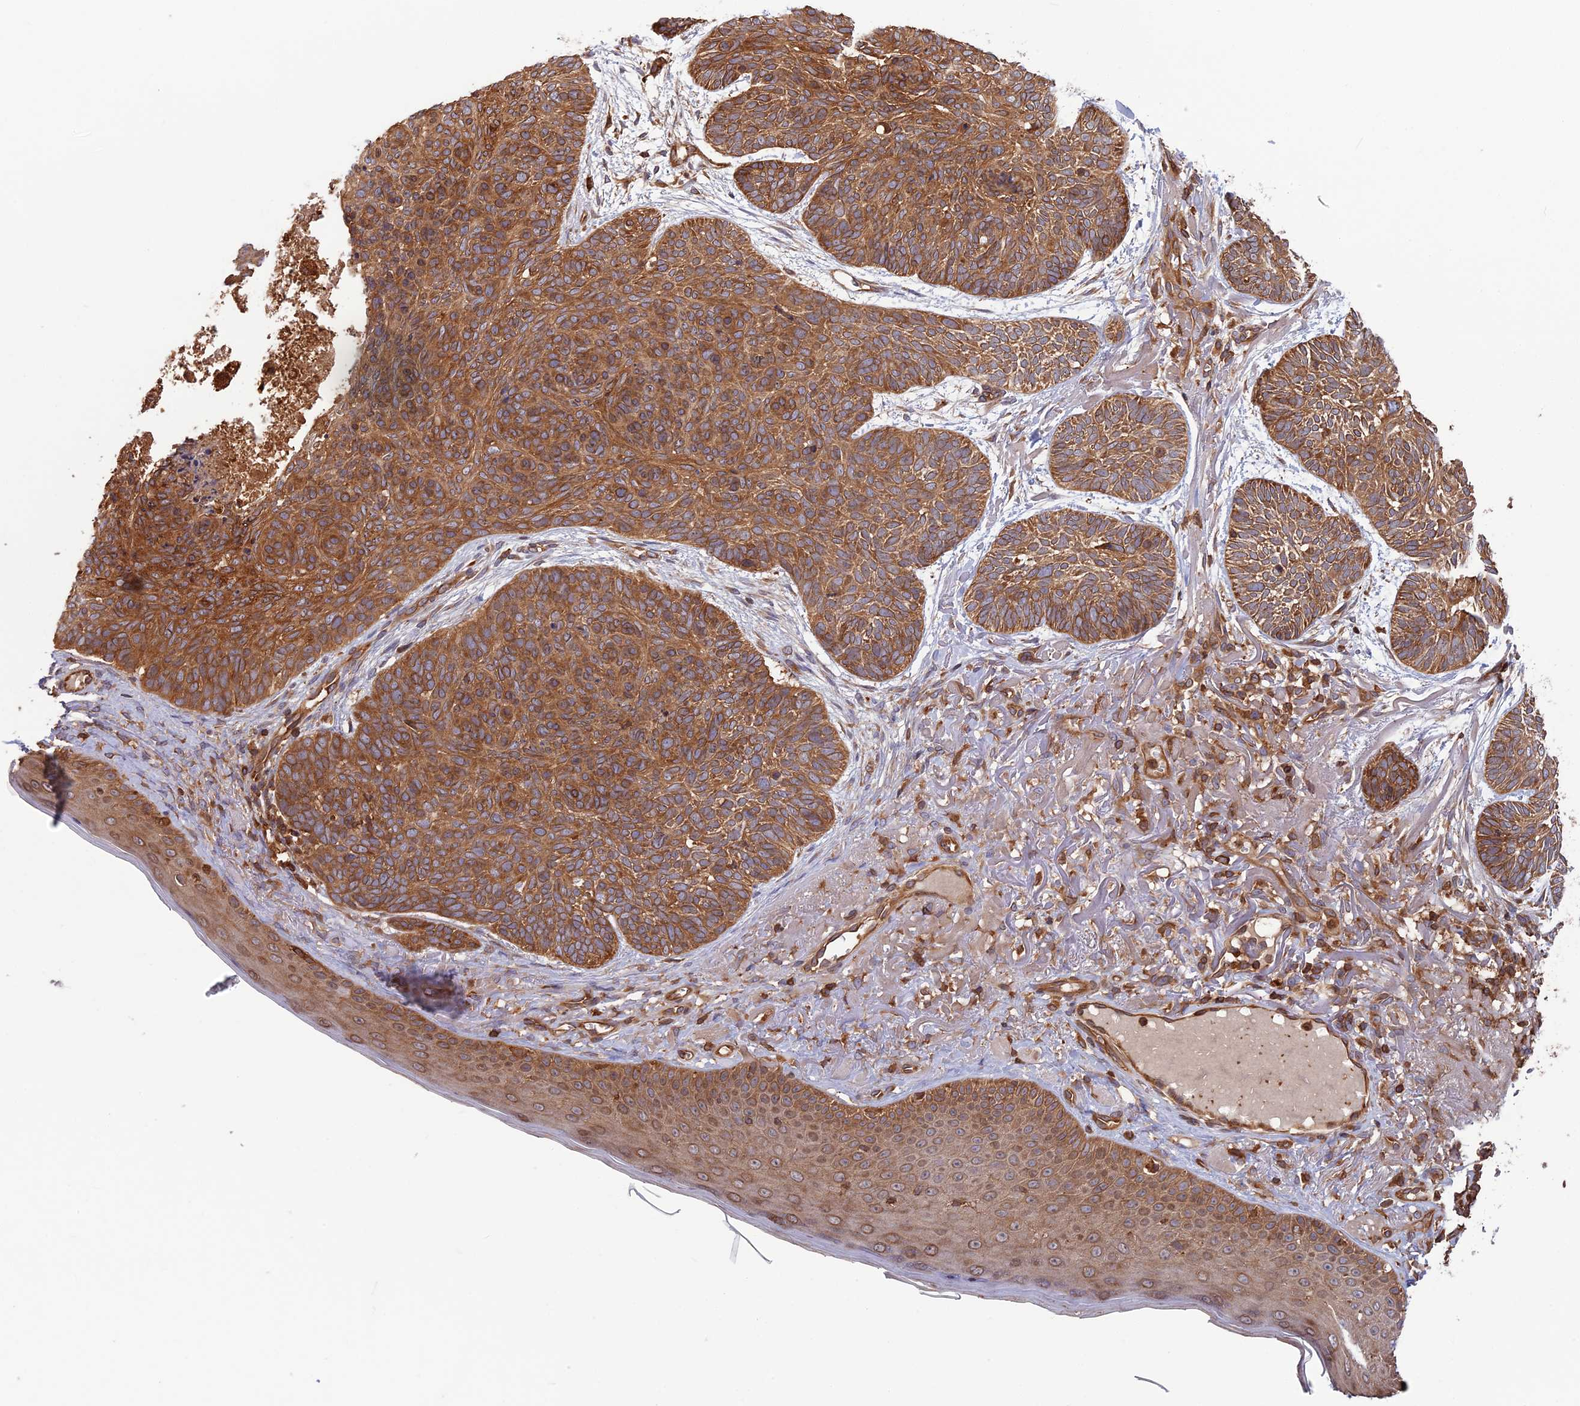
{"staining": {"intensity": "moderate", "quantity": ">75%", "location": "cytoplasmic/membranous"}, "tissue": "skin cancer", "cell_type": "Tumor cells", "image_type": "cancer", "snomed": [{"axis": "morphology", "description": "Normal tissue, NOS"}, {"axis": "morphology", "description": "Basal cell carcinoma"}, {"axis": "topography", "description": "Skin"}], "caption": "Immunohistochemistry (IHC) of human skin cancer (basal cell carcinoma) demonstrates medium levels of moderate cytoplasmic/membranous staining in approximately >75% of tumor cells.", "gene": "WDR1", "patient": {"sex": "male", "age": 66}}